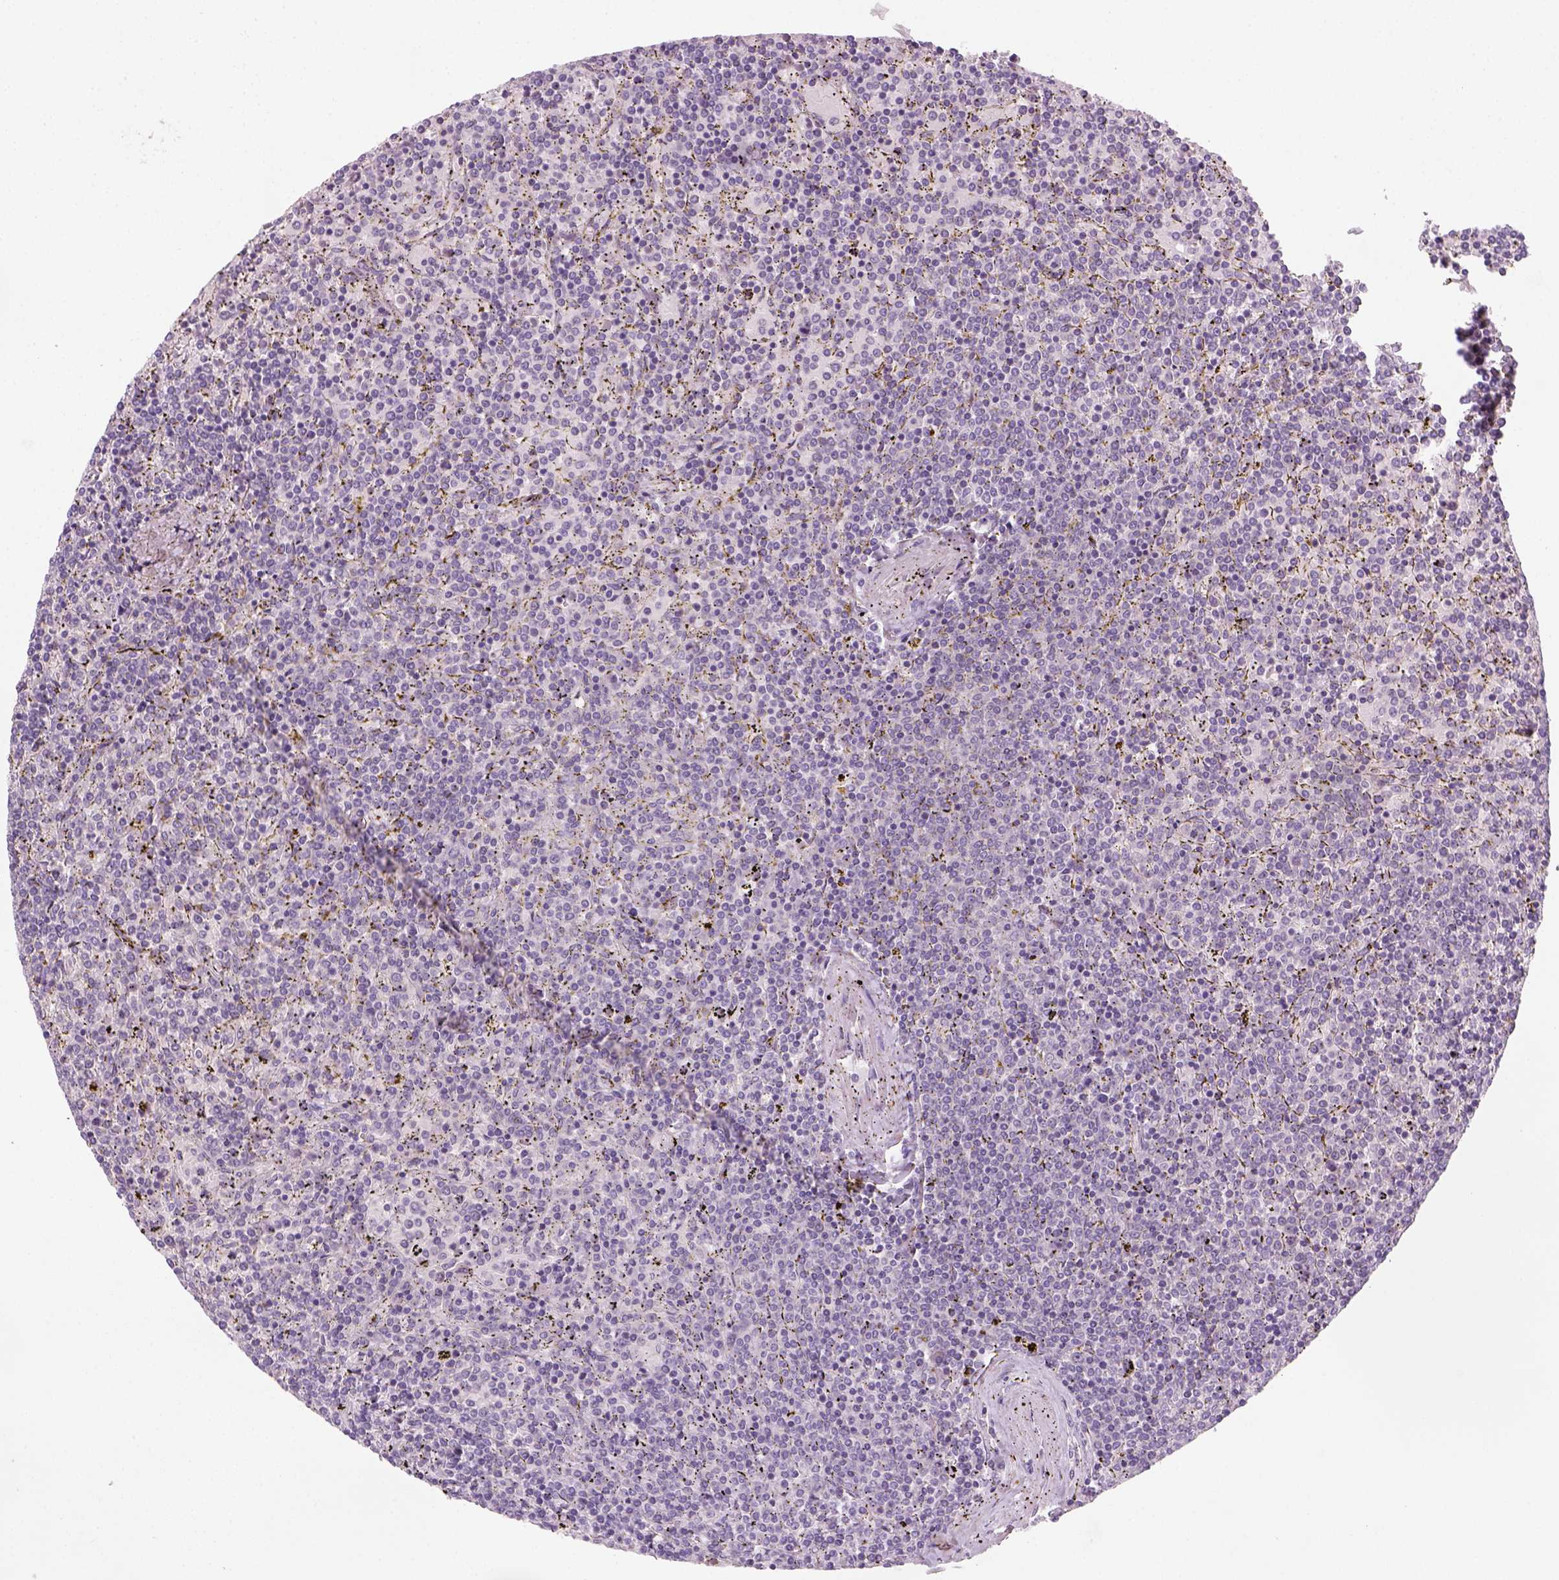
{"staining": {"intensity": "negative", "quantity": "none", "location": "none"}, "tissue": "lymphoma", "cell_type": "Tumor cells", "image_type": "cancer", "snomed": [{"axis": "morphology", "description": "Malignant lymphoma, non-Hodgkin's type, Low grade"}, {"axis": "topography", "description": "Spleen"}], "caption": "DAB (3,3'-diaminobenzidine) immunohistochemical staining of lymphoma shows no significant staining in tumor cells.", "gene": "GFI1B", "patient": {"sex": "female", "age": 77}}